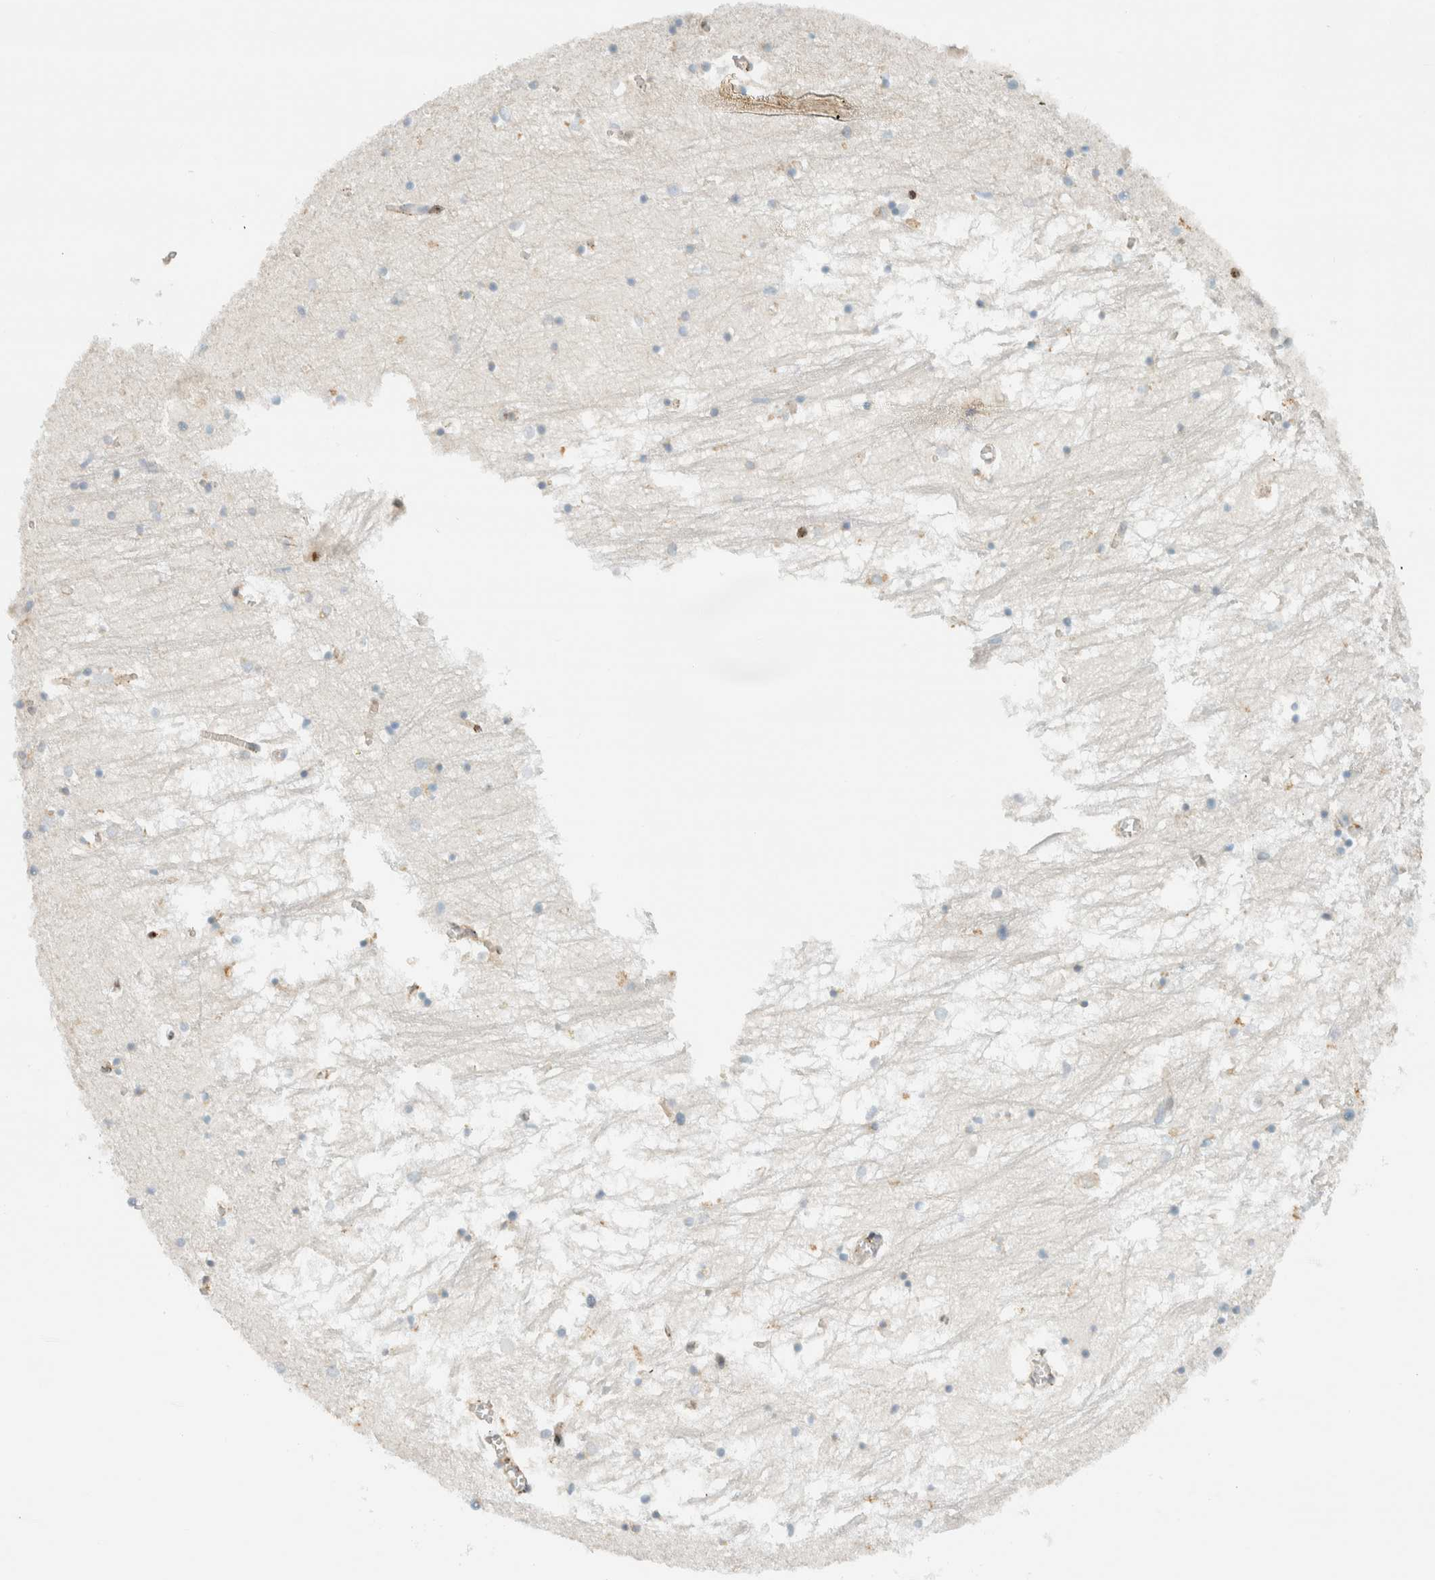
{"staining": {"intensity": "negative", "quantity": "none", "location": "none"}, "tissue": "hippocampus", "cell_type": "Glial cells", "image_type": "normal", "snomed": [{"axis": "morphology", "description": "Normal tissue, NOS"}, {"axis": "topography", "description": "Hippocampus"}], "caption": "This is a micrograph of immunohistochemistry staining of normal hippocampus, which shows no positivity in glial cells. (DAB immunohistochemistry (IHC), high magnification).", "gene": "ITPRID1", "patient": {"sex": "male", "age": 70}}